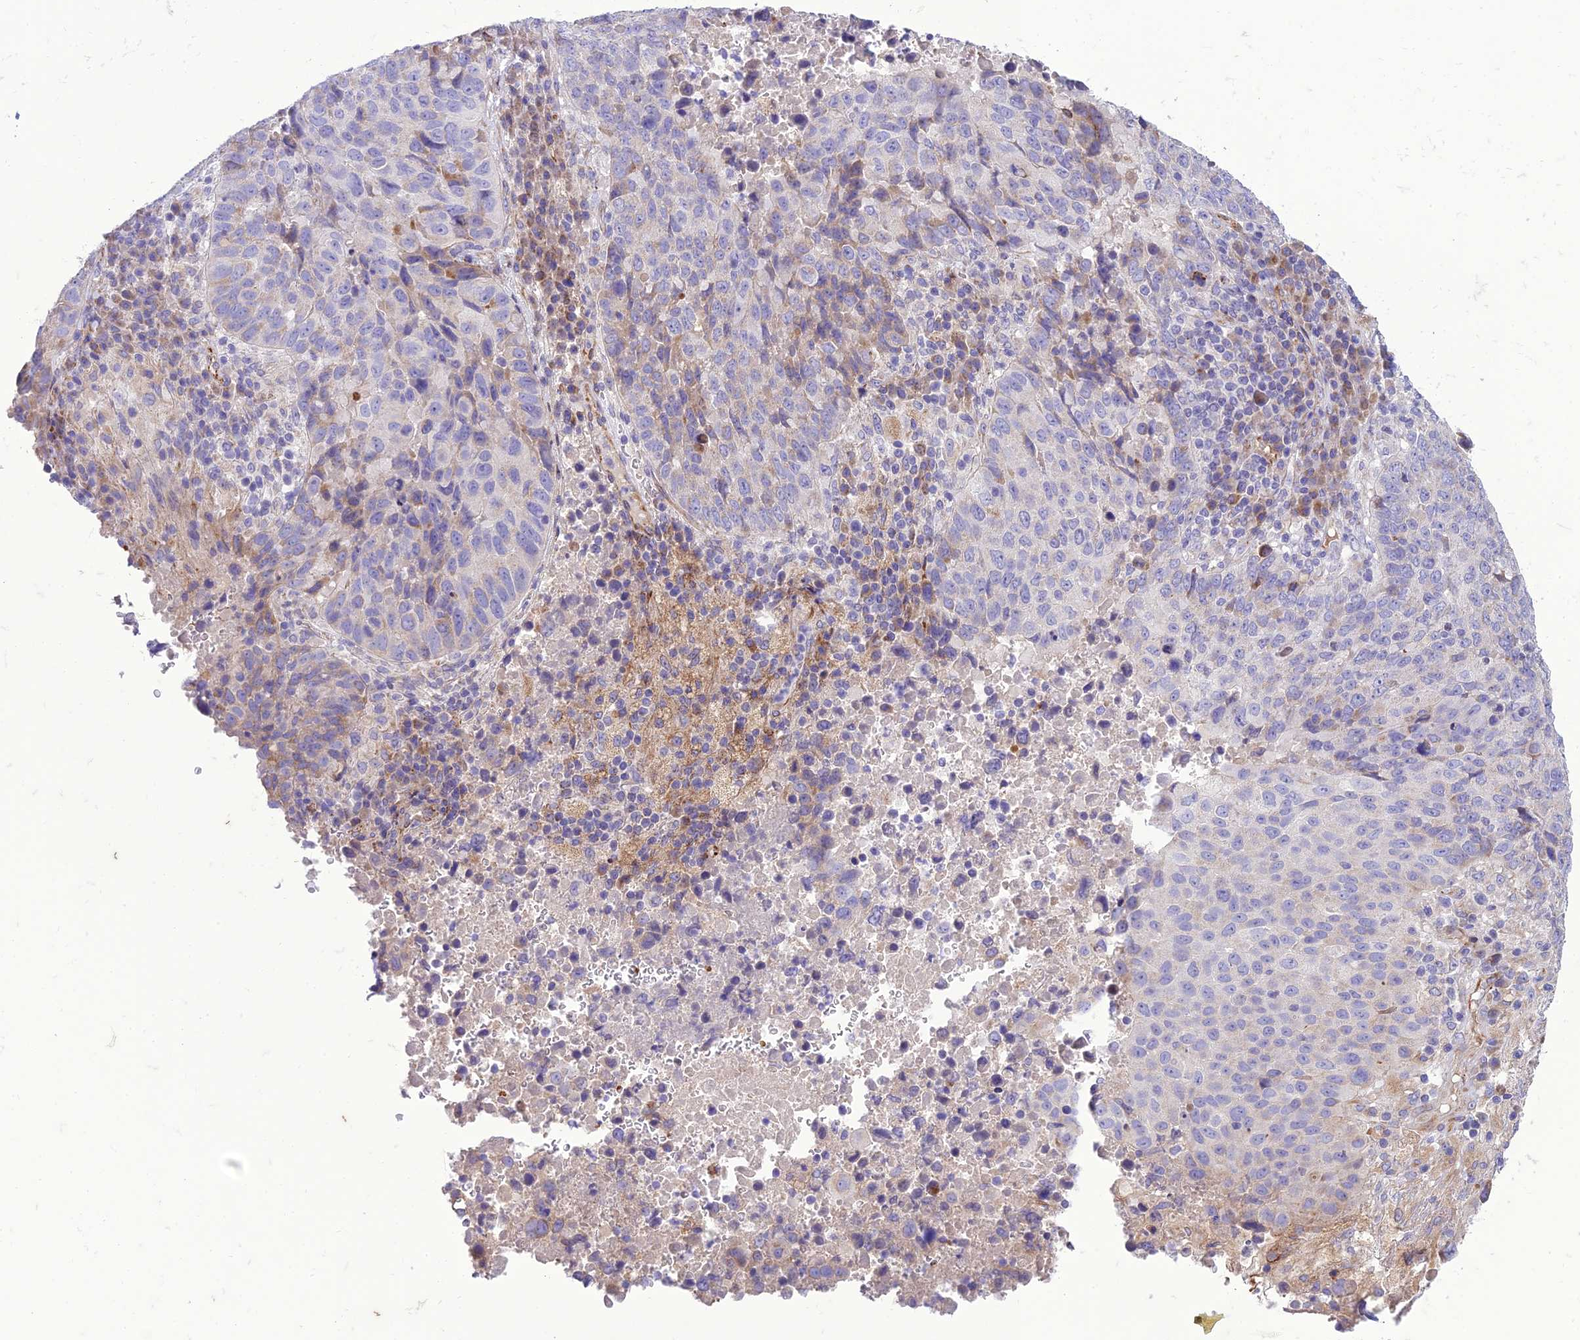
{"staining": {"intensity": "negative", "quantity": "none", "location": "none"}, "tissue": "lung cancer", "cell_type": "Tumor cells", "image_type": "cancer", "snomed": [{"axis": "morphology", "description": "Squamous cell carcinoma, NOS"}, {"axis": "topography", "description": "Lung"}], "caption": "Tumor cells are negative for protein expression in human squamous cell carcinoma (lung).", "gene": "SEL1L3", "patient": {"sex": "male", "age": 73}}